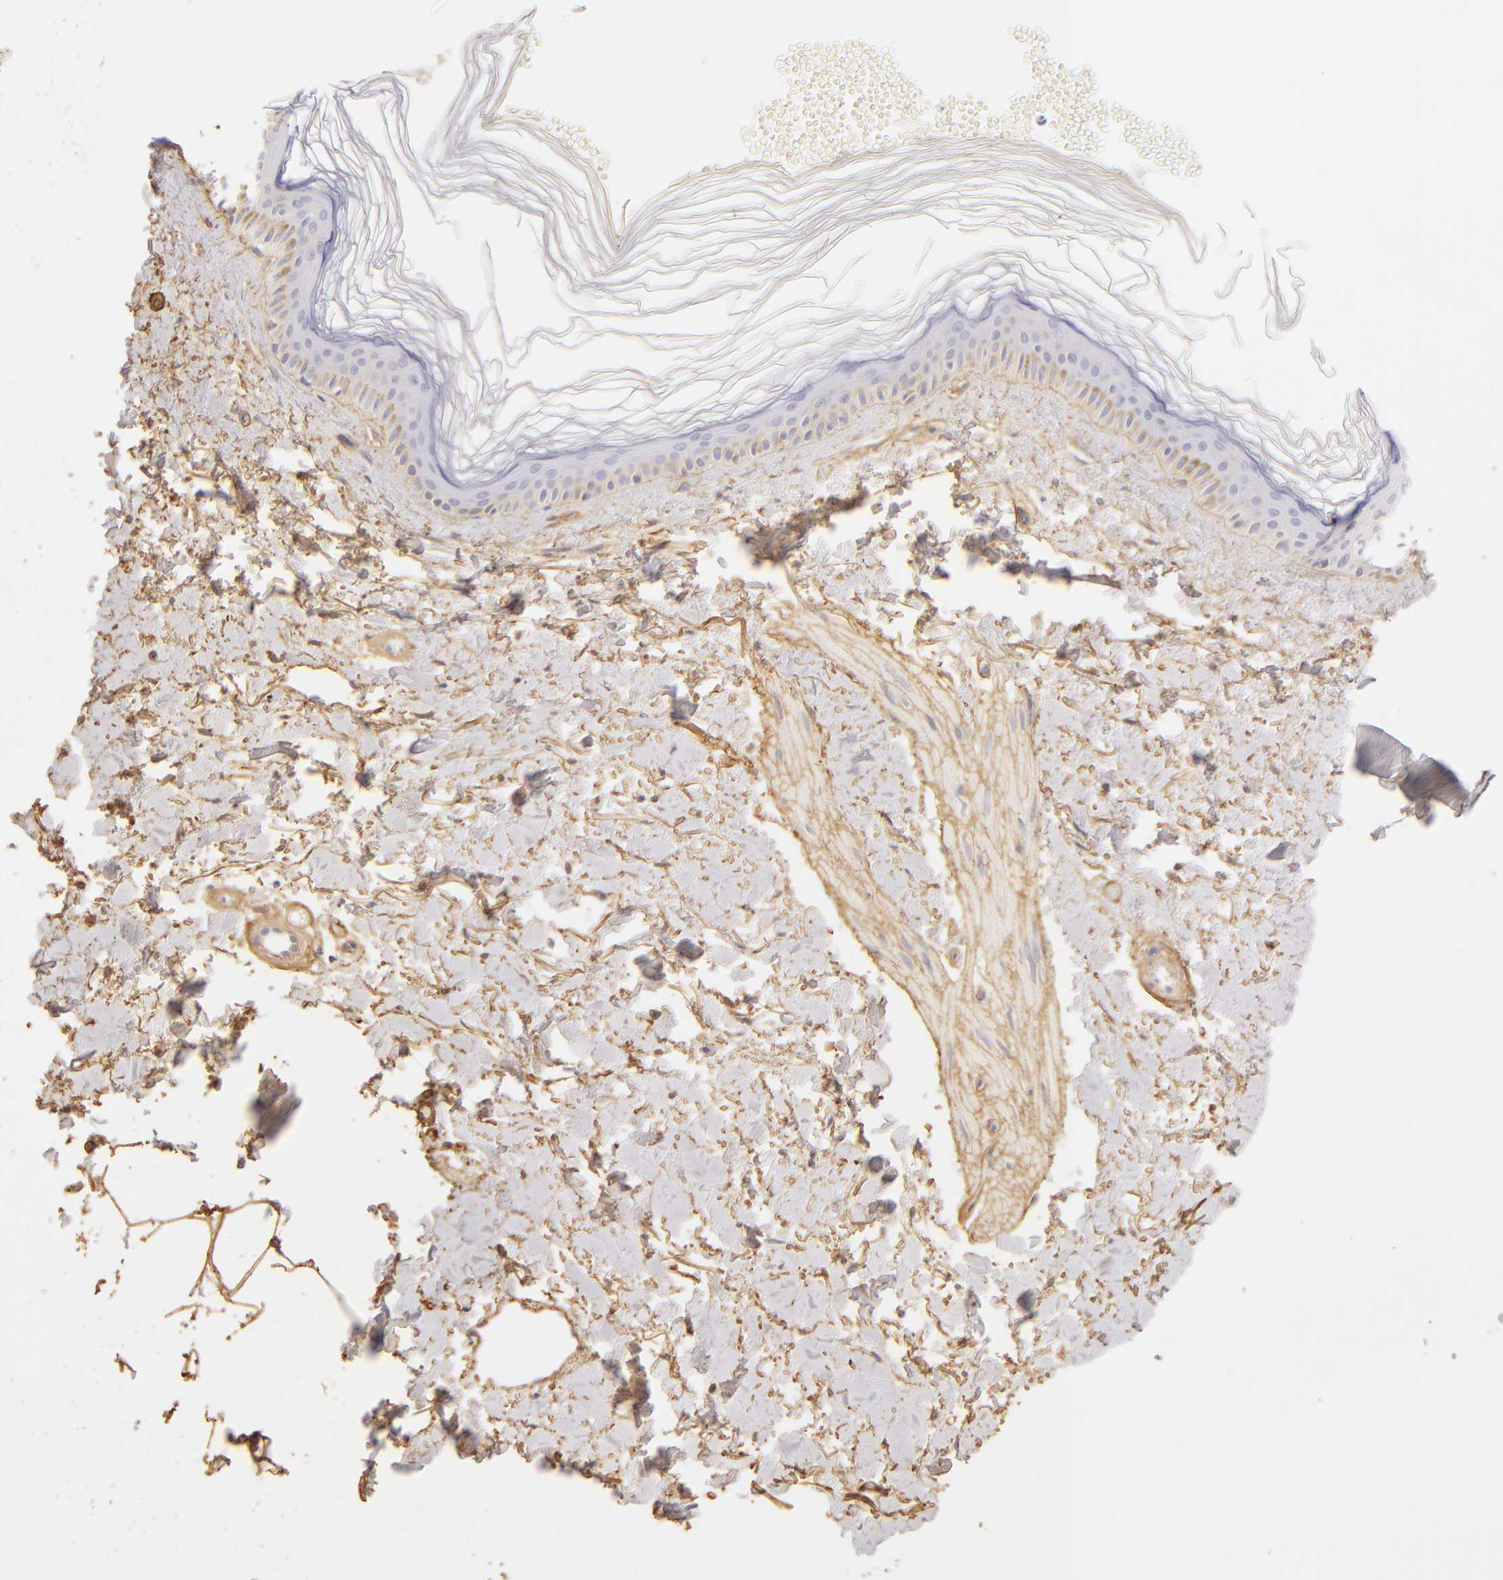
{"staining": {"intensity": "weak", "quantity": "<25%", "location": "cytoplasmic/membranous"}, "tissue": "melanoma", "cell_type": "Tumor cells", "image_type": "cancer", "snomed": [{"axis": "morphology", "description": "Malignant melanoma, NOS"}, {"axis": "topography", "description": "Skin"}], "caption": "DAB immunohistochemical staining of melanoma demonstrates no significant positivity in tumor cells.", "gene": "COL4A1", "patient": {"sex": "female", "age": 73}}